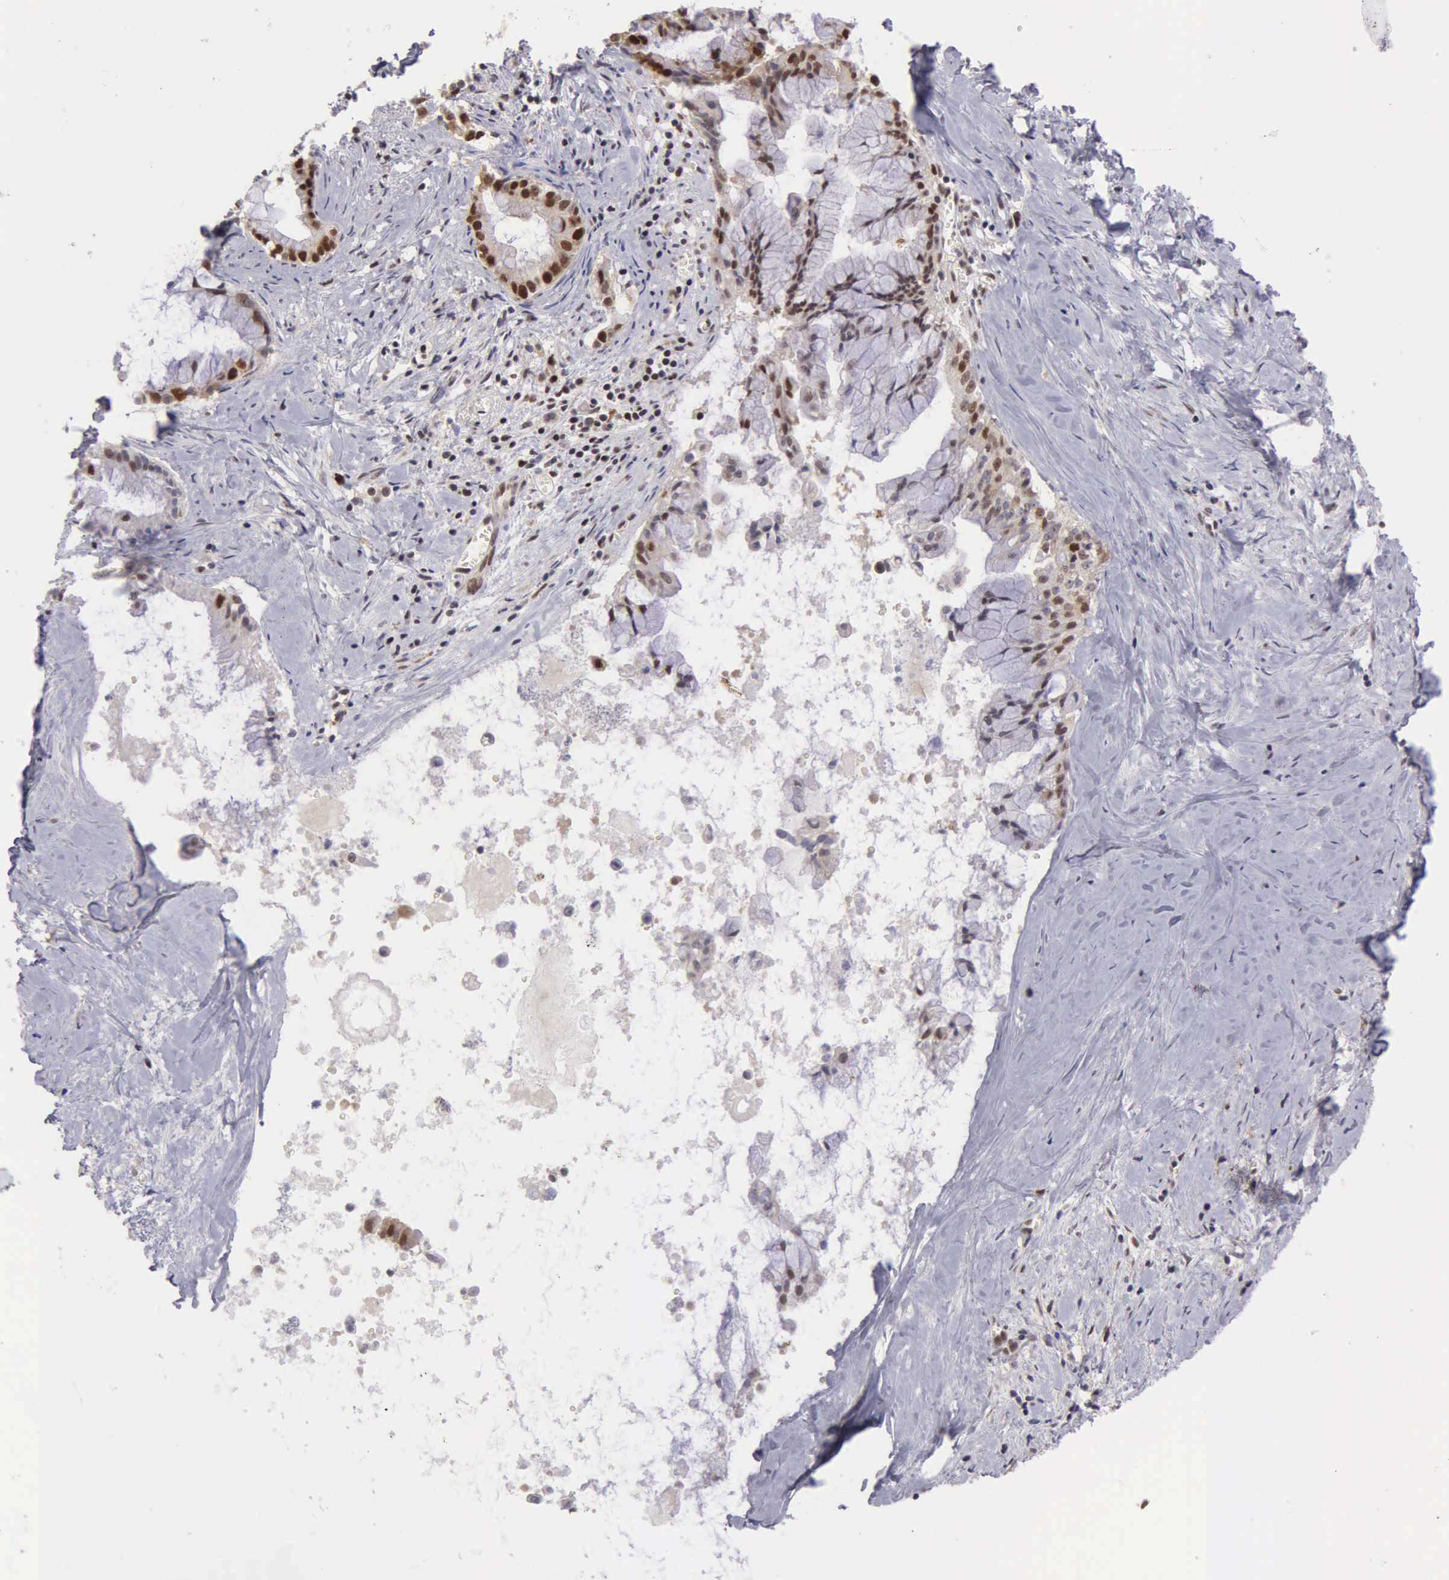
{"staining": {"intensity": "moderate", "quantity": "25%-75%", "location": "cytoplasmic/membranous,nuclear"}, "tissue": "pancreatic cancer", "cell_type": "Tumor cells", "image_type": "cancer", "snomed": [{"axis": "morphology", "description": "Adenocarcinoma, NOS"}, {"axis": "topography", "description": "Pancreas"}], "caption": "A brown stain highlights moderate cytoplasmic/membranous and nuclear expression of a protein in human pancreatic cancer (adenocarcinoma) tumor cells.", "gene": "UBR7", "patient": {"sex": "male", "age": 59}}